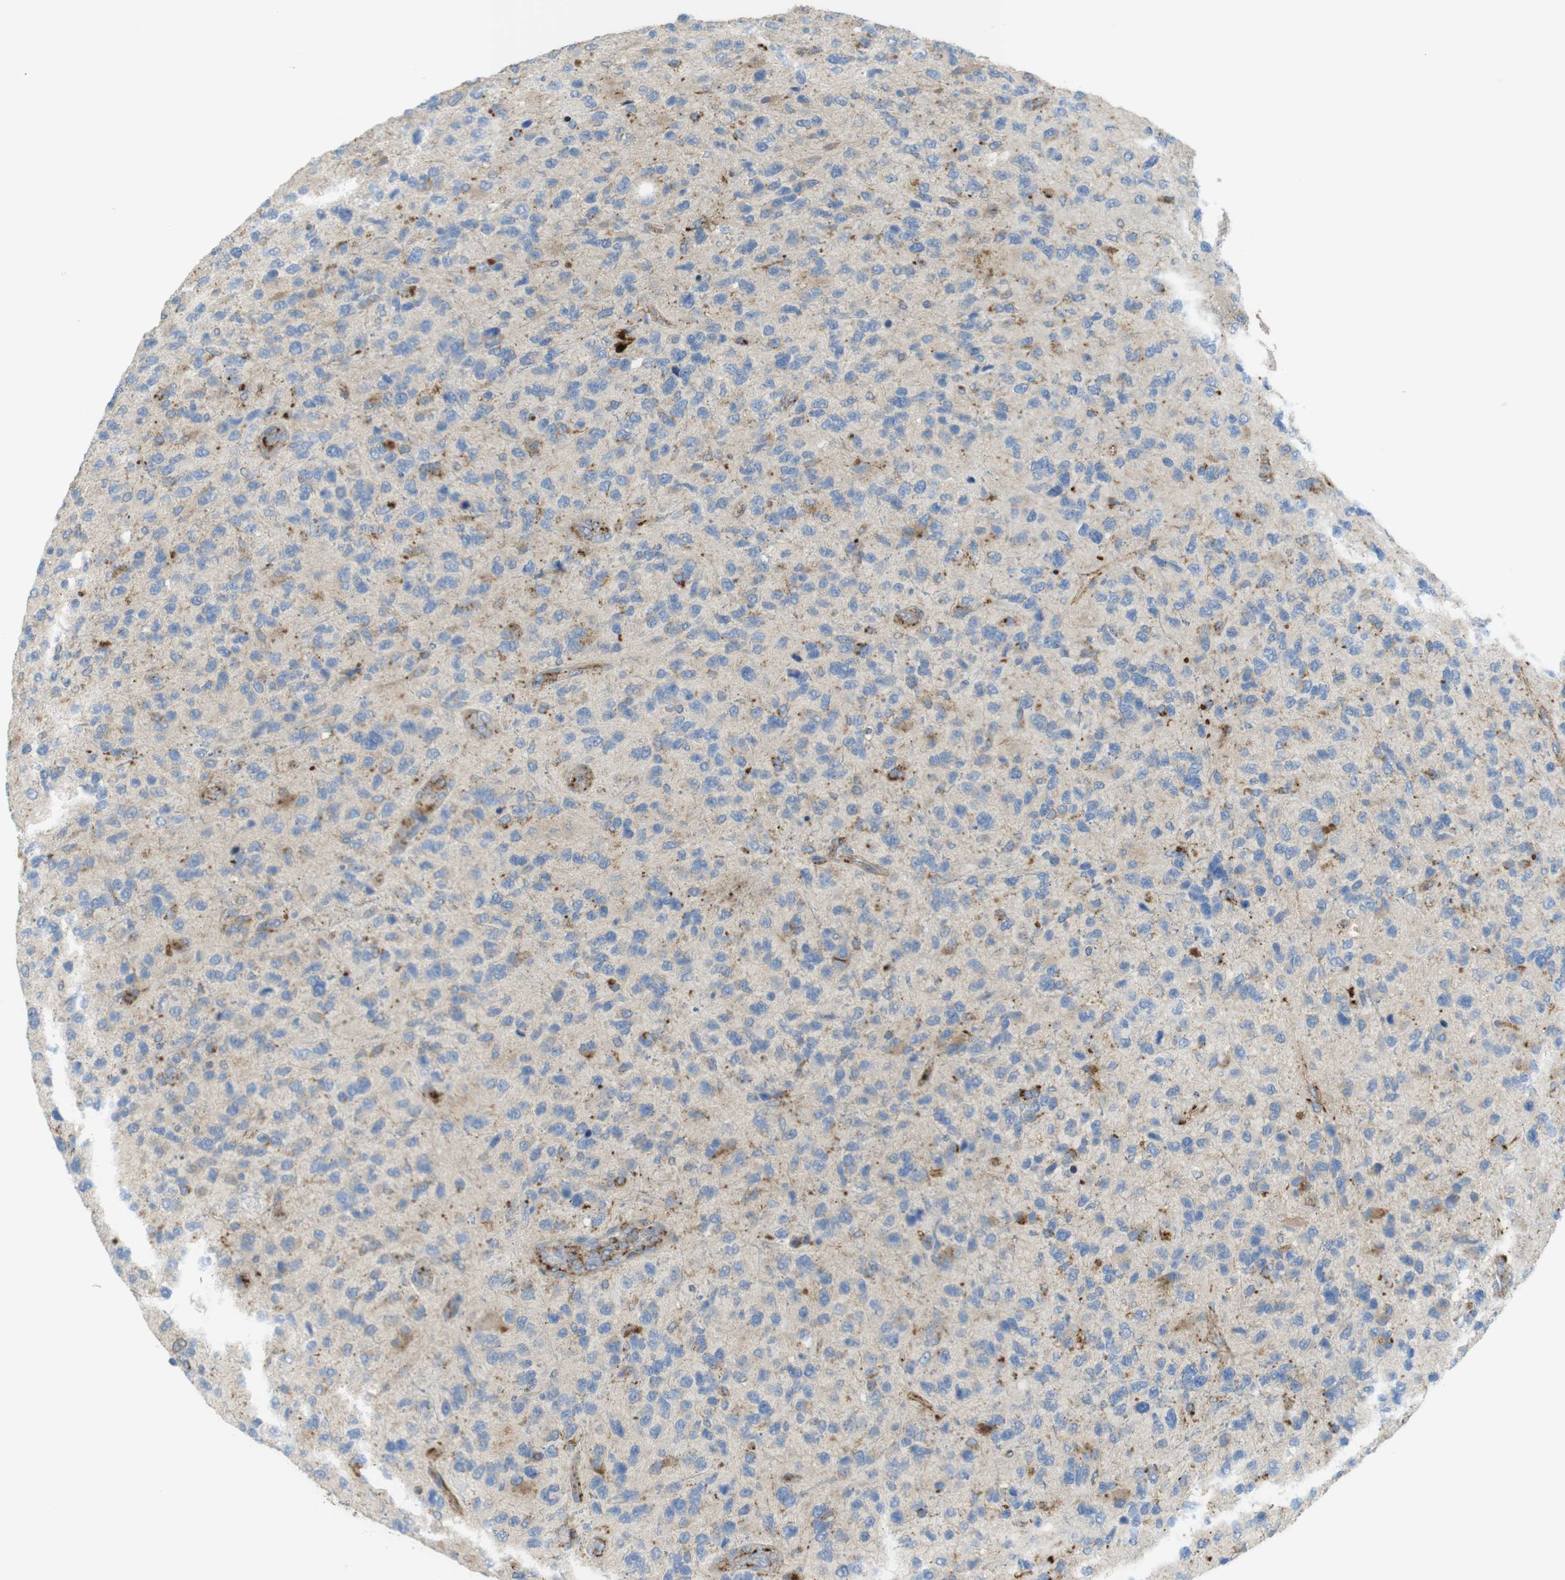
{"staining": {"intensity": "moderate", "quantity": "<25%", "location": "cytoplasmic/membranous"}, "tissue": "glioma", "cell_type": "Tumor cells", "image_type": "cancer", "snomed": [{"axis": "morphology", "description": "Glioma, malignant, High grade"}, {"axis": "topography", "description": "Brain"}], "caption": "Human glioma stained with a brown dye reveals moderate cytoplasmic/membranous positive expression in approximately <25% of tumor cells.", "gene": "LAMP1", "patient": {"sex": "female", "age": 58}}